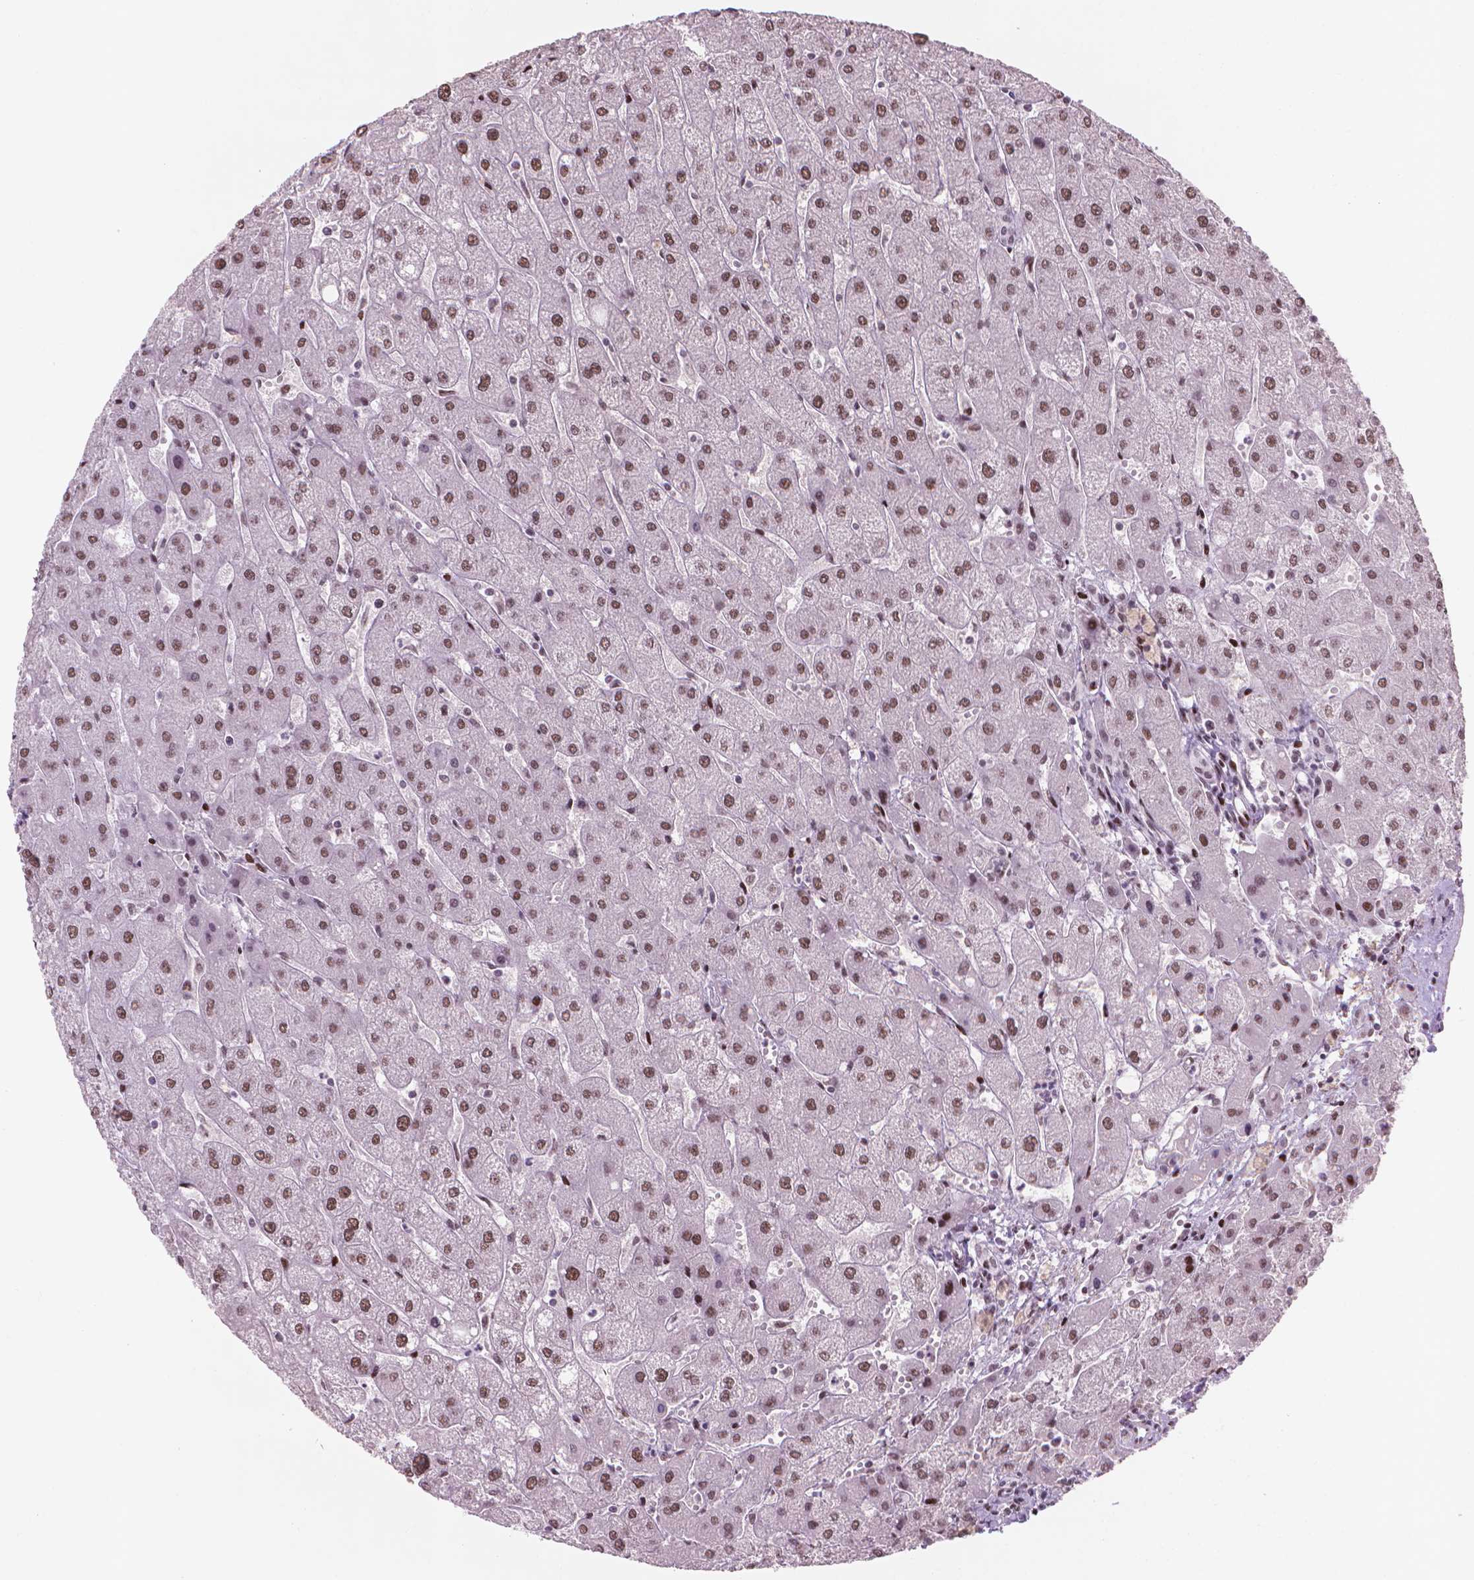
{"staining": {"intensity": "weak", "quantity": ">75%", "location": "nuclear"}, "tissue": "liver", "cell_type": "Cholangiocytes", "image_type": "normal", "snomed": [{"axis": "morphology", "description": "Normal tissue, NOS"}, {"axis": "topography", "description": "Liver"}], "caption": "The photomicrograph displays staining of benign liver, revealing weak nuclear protein staining (brown color) within cholangiocytes. The protein is shown in brown color, while the nuclei are stained blue.", "gene": "HES7", "patient": {"sex": "male", "age": 67}}